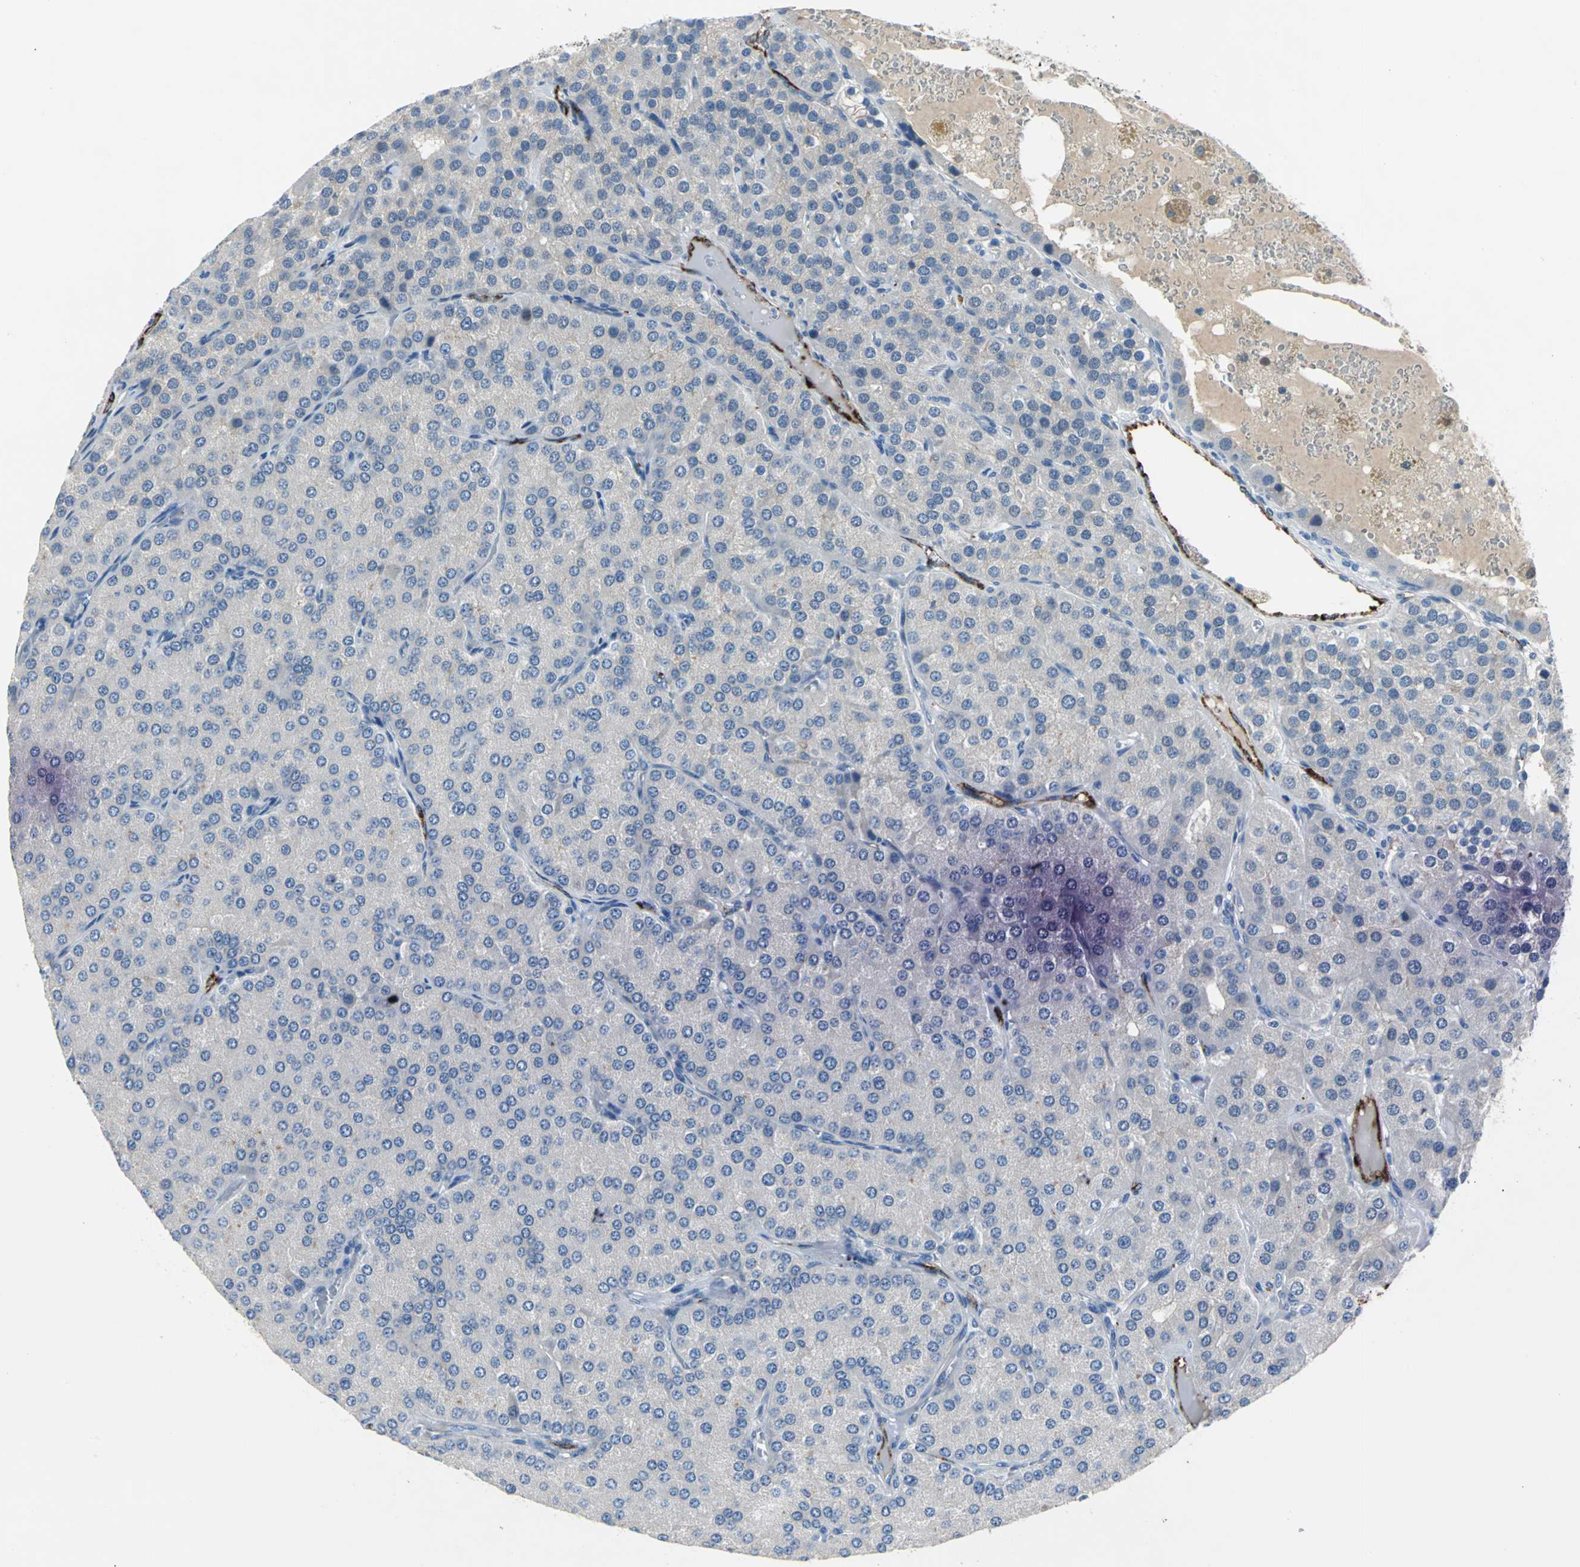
{"staining": {"intensity": "negative", "quantity": "none", "location": "none"}, "tissue": "parathyroid gland", "cell_type": "Glandular cells", "image_type": "normal", "snomed": [{"axis": "morphology", "description": "Normal tissue, NOS"}, {"axis": "morphology", "description": "Adenoma, NOS"}, {"axis": "topography", "description": "Parathyroid gland"}], "caption": "IHC image of benign human parathyroid gland stained for a protein (brown), which demonstrates no staining in glandular cells.", "gene": "SELP", "patient": {"sex": "female", "age": 86}}